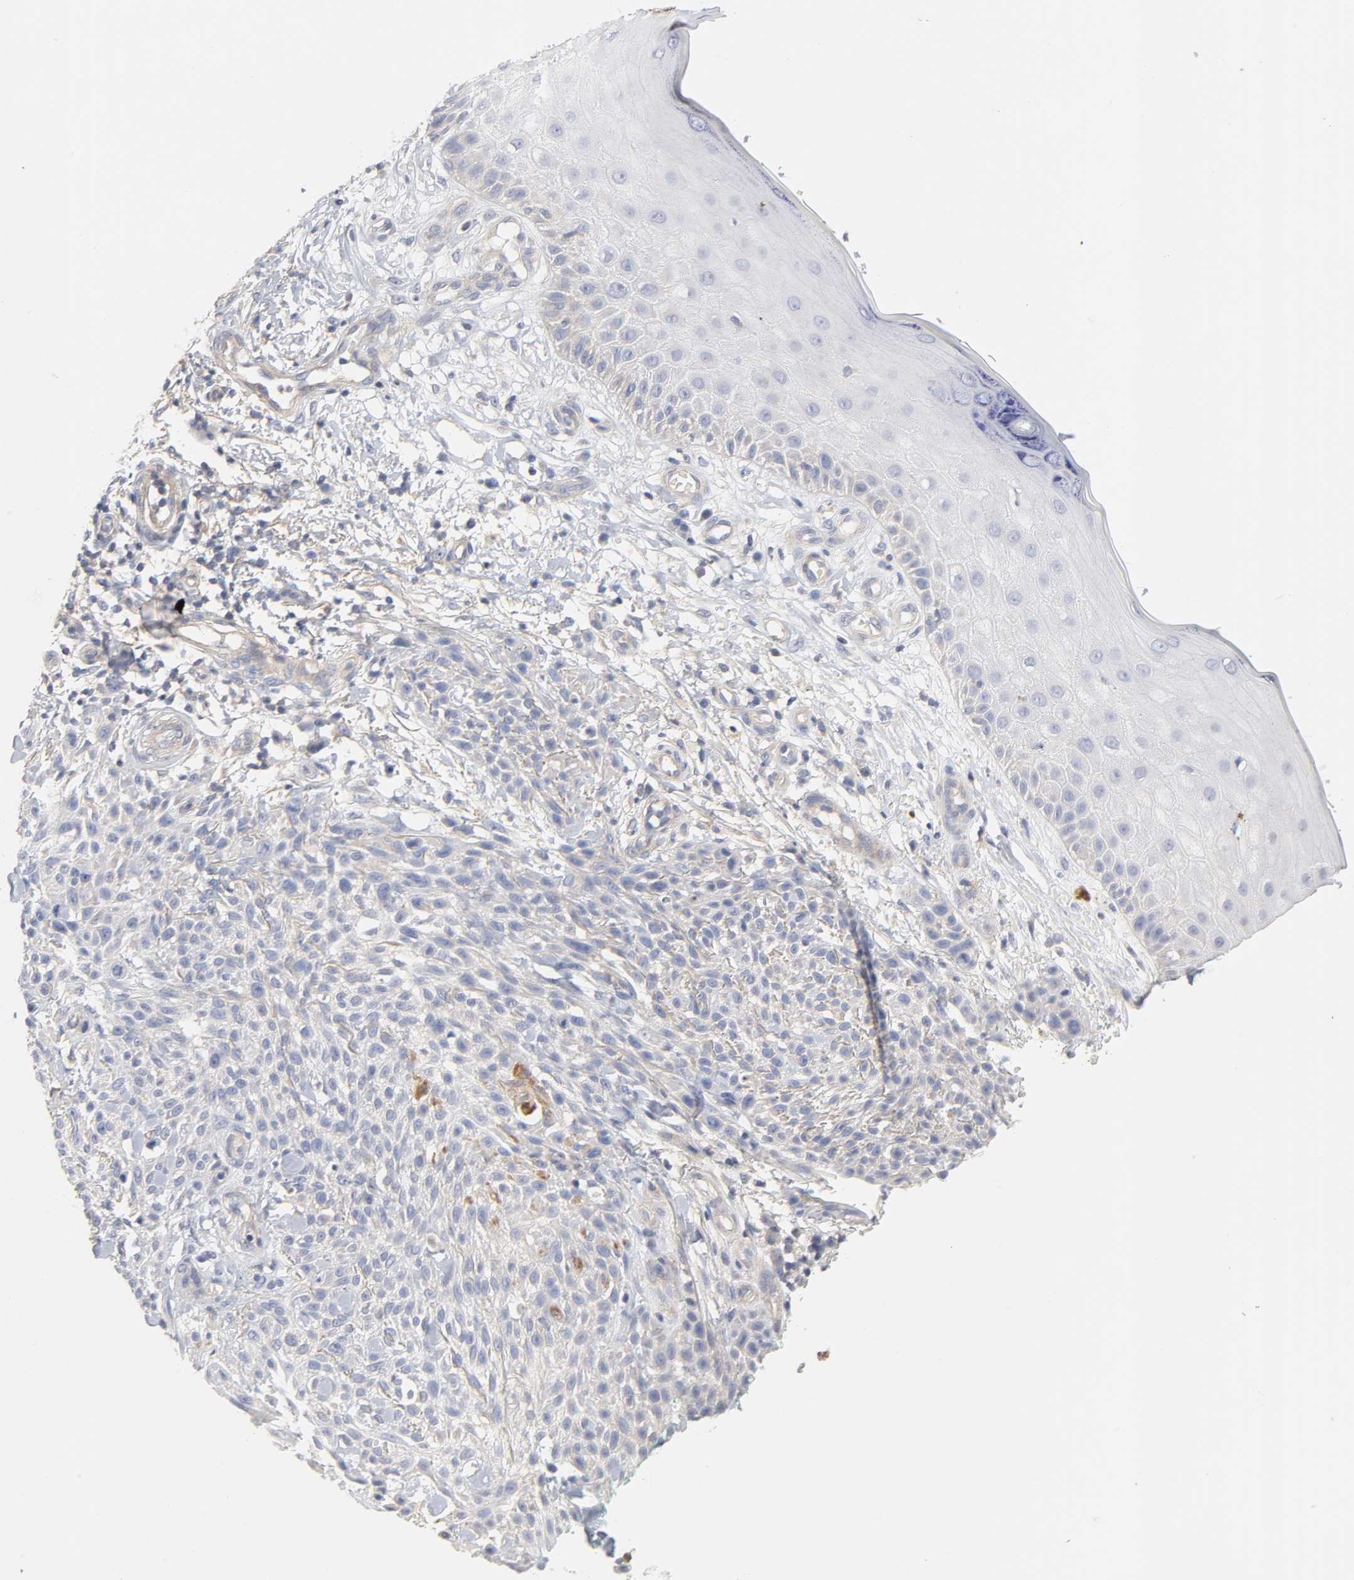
{"staining": {"intensity": "negative", "quantity": "none", "location": "none"}, "tissue": "skin cancer", "cell_type": "Tumor cells", "image_type": "cancer", "snomed": [{"axis": "morphology", "description": "Squamous cell carcinoma, NOS"}, {"axis": "topography", "description": "Skin"}], "caption": "The immunohistochemistry (IHC) image has no significant staining in tumor cells of skin cancer (squamous cell carcinoma) tissue.", "gene": "ROCK1", "patient": {"sex": "female", "age": 42}}